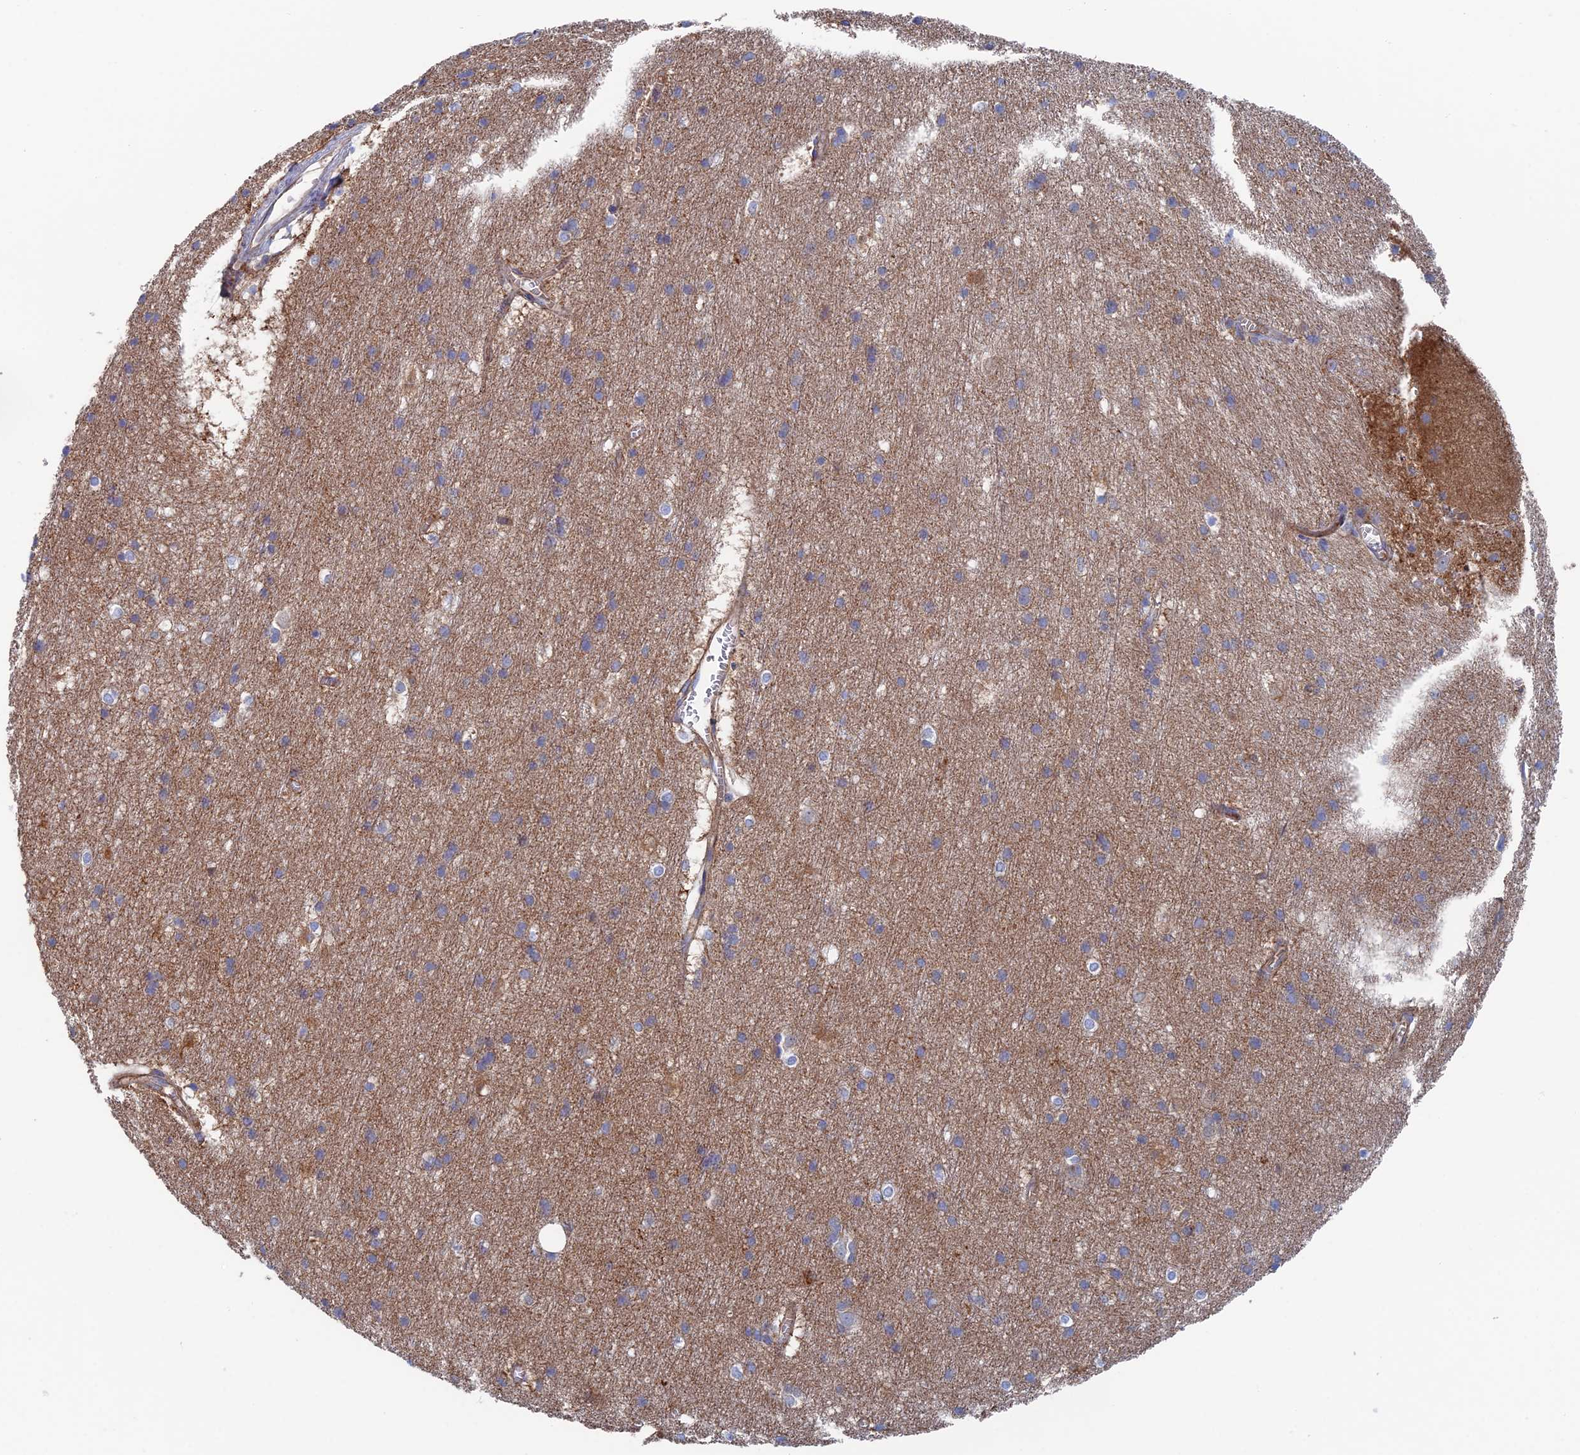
{"staining": {"intensity": "moderate", "quantity": "25%-75%", "location": "cytoplasmic/membranous"}, "tissue": "cerebral cortex", "cell_type": "Endothelial cells", "image_type": "normal", "snomed": [{"axis": "morphology", "description": "Normal tissue, NOS"}, {"axis": "topography", "description": "Cerebral cortex"}], "caption": "Cerebral cortex stained with DAB (3,3'-diaminobenzidine) IHC displays medium levels of moderate cytoplasmic/membranous staining in about 25%-75% of endothelial cells. (DAB = brown stain, brightfield microscopy at high magnification).", "gene": "SNX11", "patient": {"sex": "male", "age": 54}}